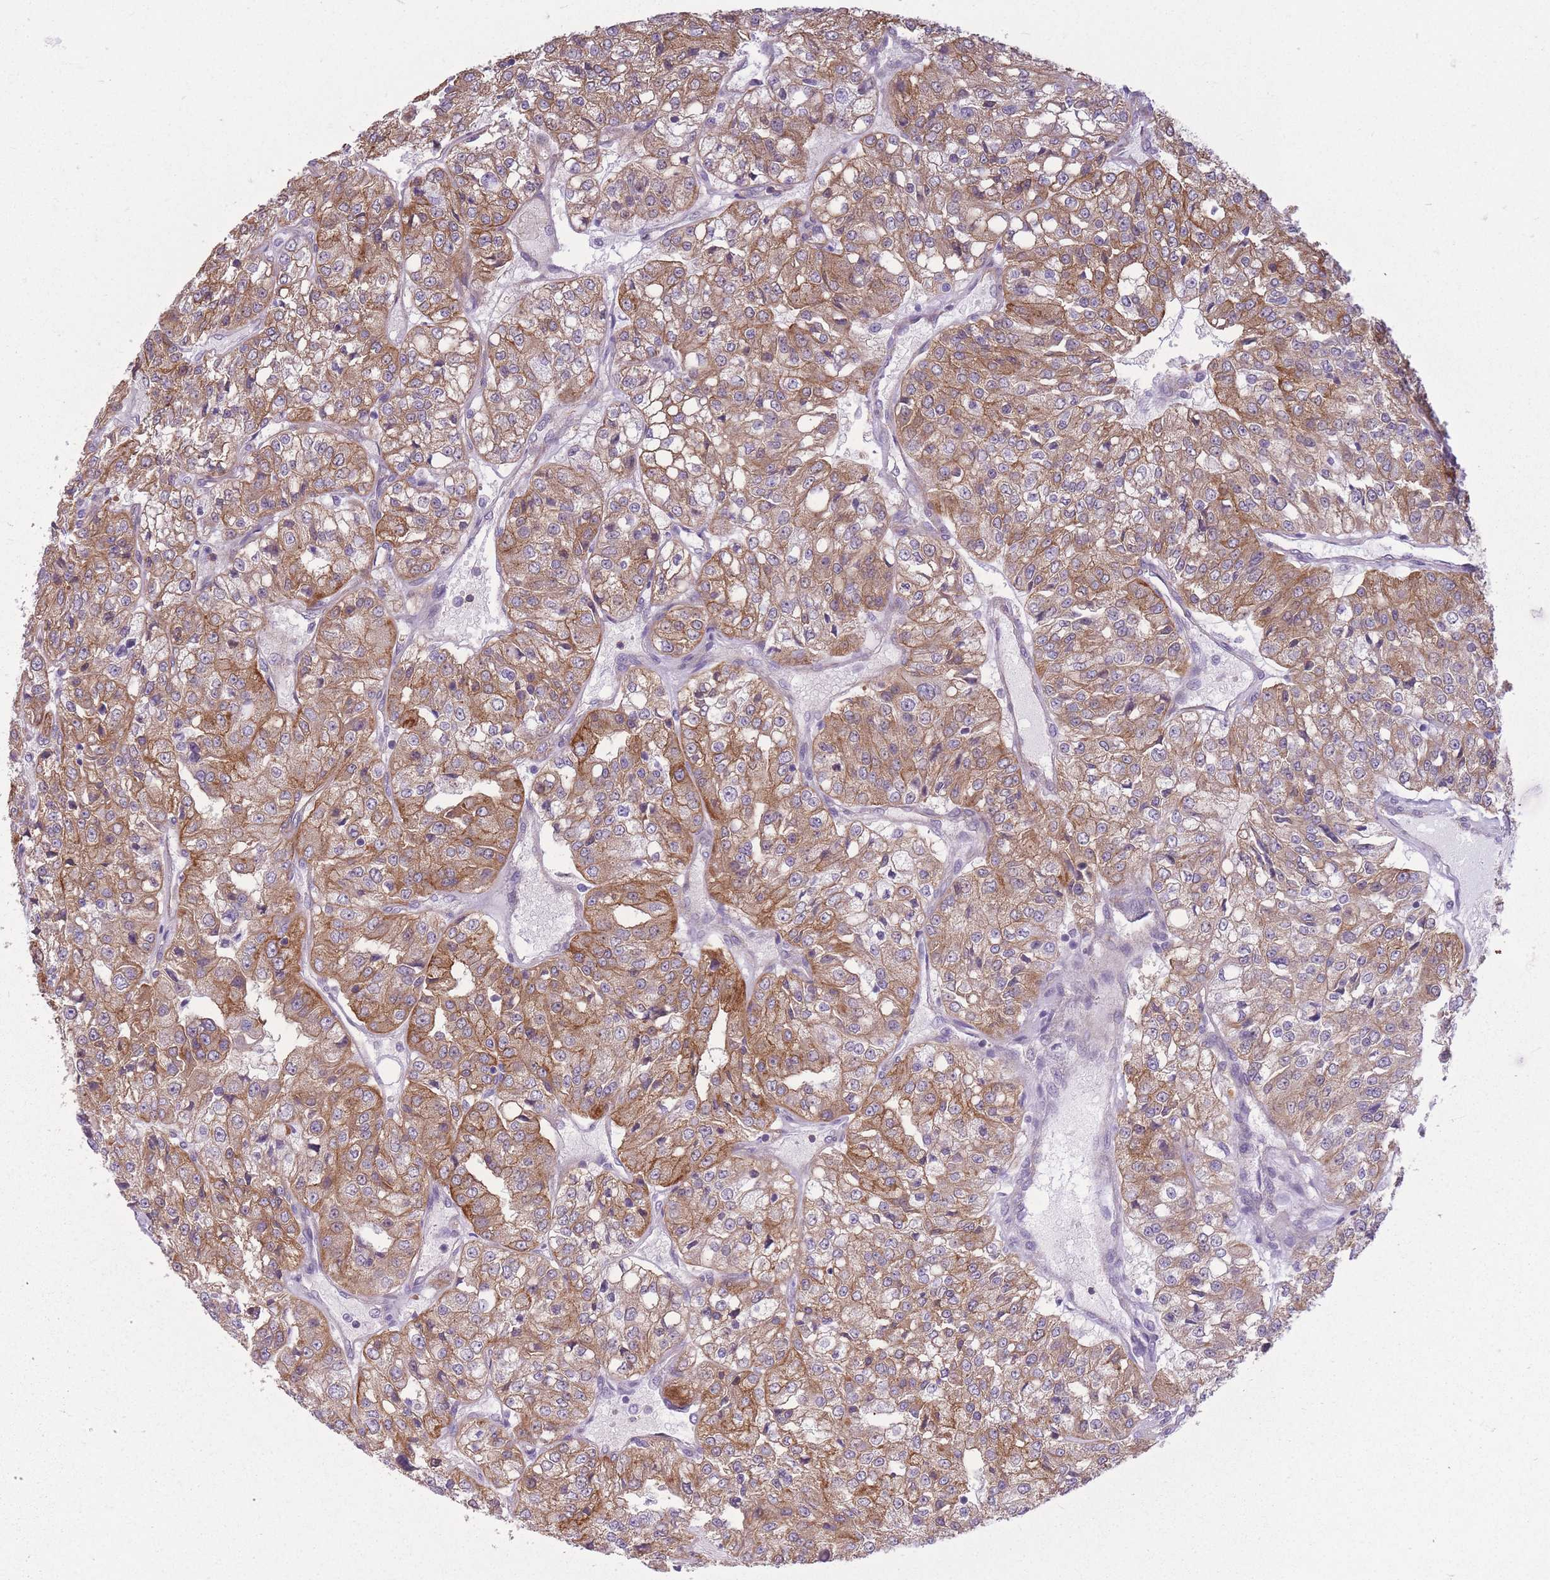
{"staining": {"intensity": "moderate", "quantity": ">75%", "location": "cytoplasmic/membranous"}, "tissue": "renal cancer", "cell_type": "Tumor cells", "image_type": "cancer", "snomed": [{"axis": "morphology", "description": "Adenocarcinoma, NOS"}, {"axis": "topography", "description": "Kidney"}], "caption": "A histopathology image of adenocarcinoma (renal) stained for a protein shows moderate cytoplasmic/membranous brown staining in tumor cells. (DAB (3,3'-diaminobenzidine) IHC, brown staining for protein, blue staining for nuclei).", "gene": "ADD1", "patient": {"sex": "female", "age": 63}}